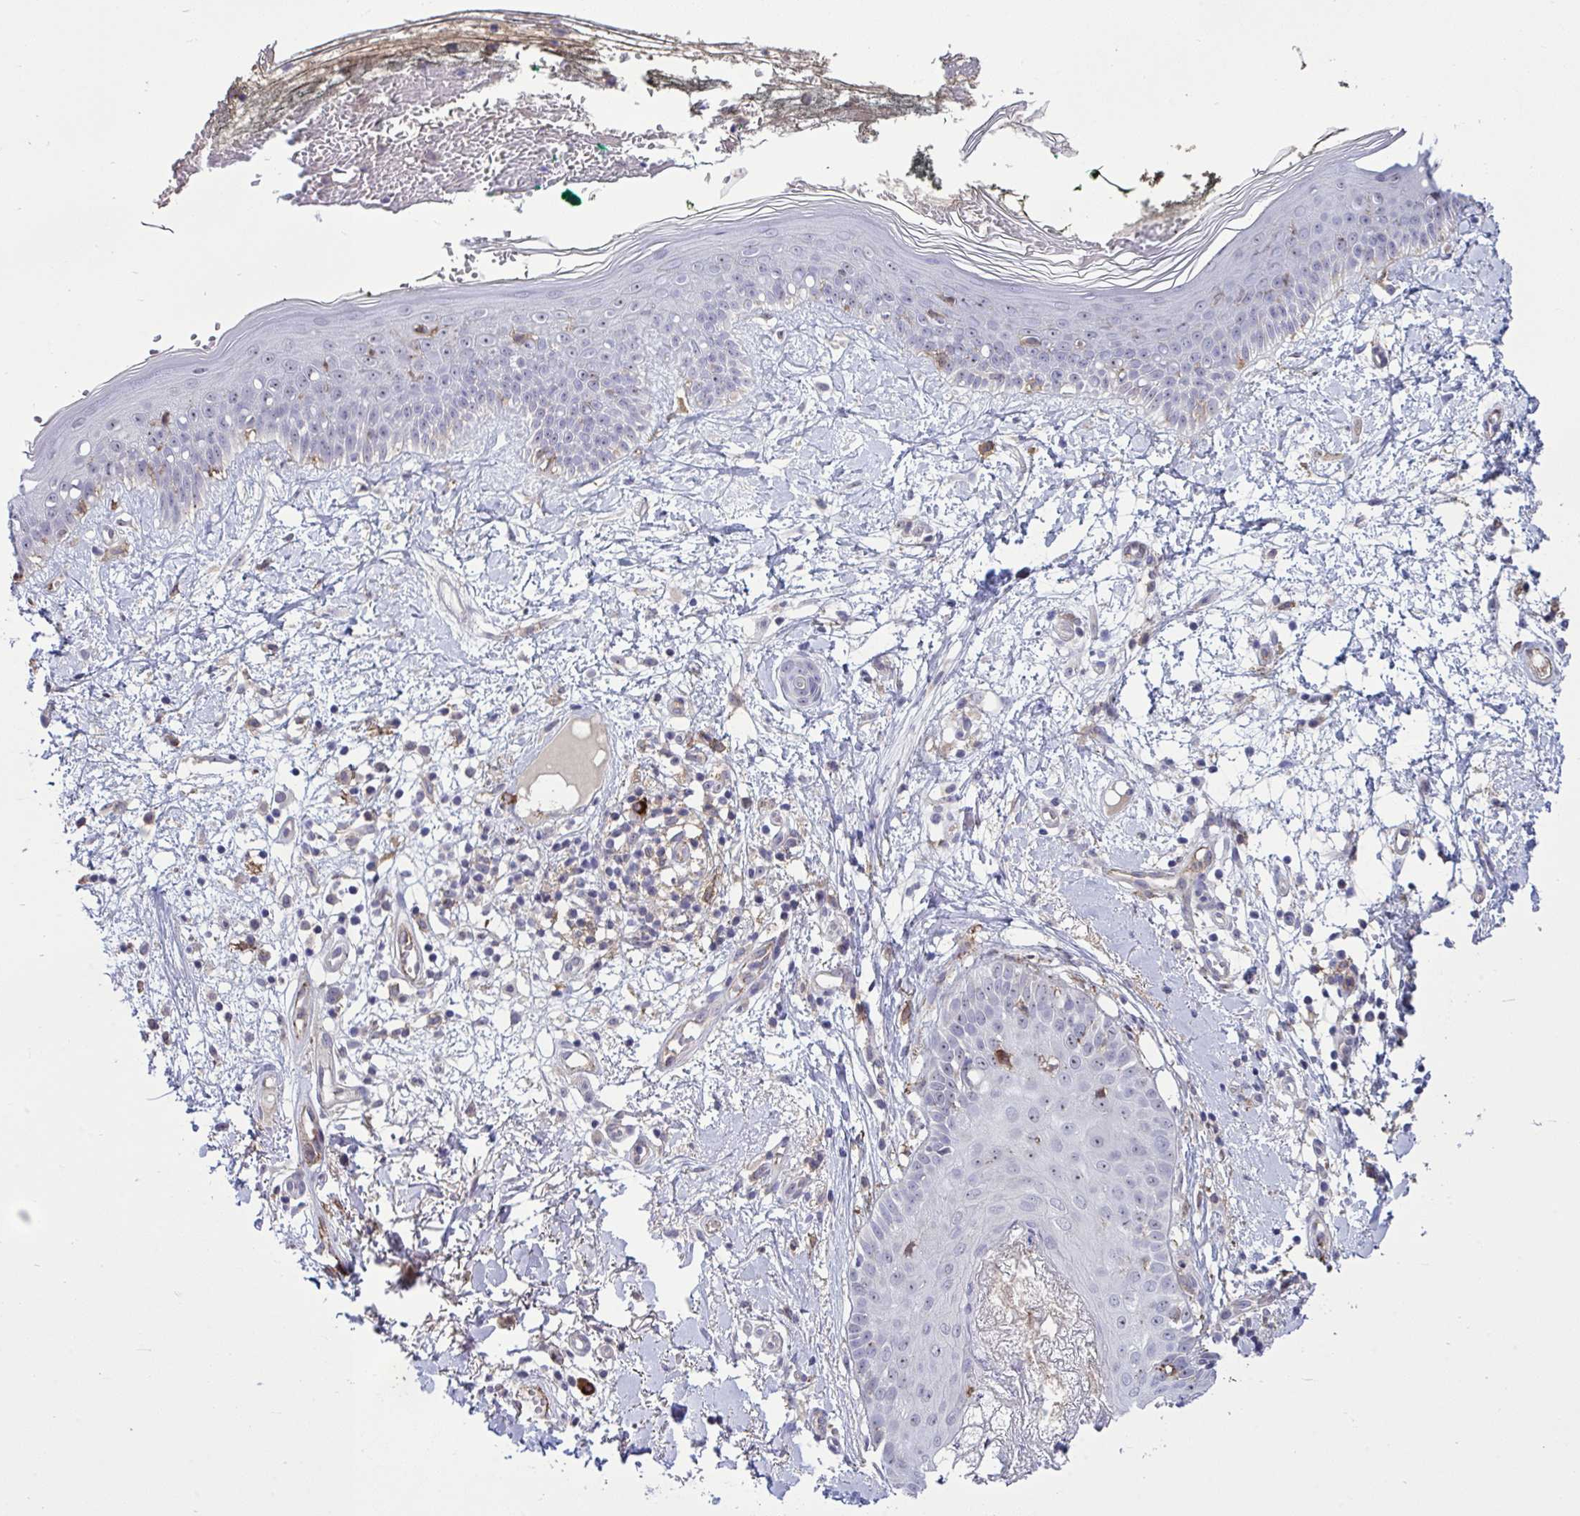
{"staining": {"intensity": "negative", "quantity": "none", "location": "none"}, "tissue": "skin", "cell_type": "Fibroblasts", "image_type": "normal", "snomed": [{"axis": "morphology", "description": "Normal tissue, NOS"}, {"axis": "topography", "description": "Skin"}], "caption": "This is an IHC image of benign skin. There is no positivity in fibroblasts.", "gene": "CD101", "patient": {"sex": "female", "age": 34}}